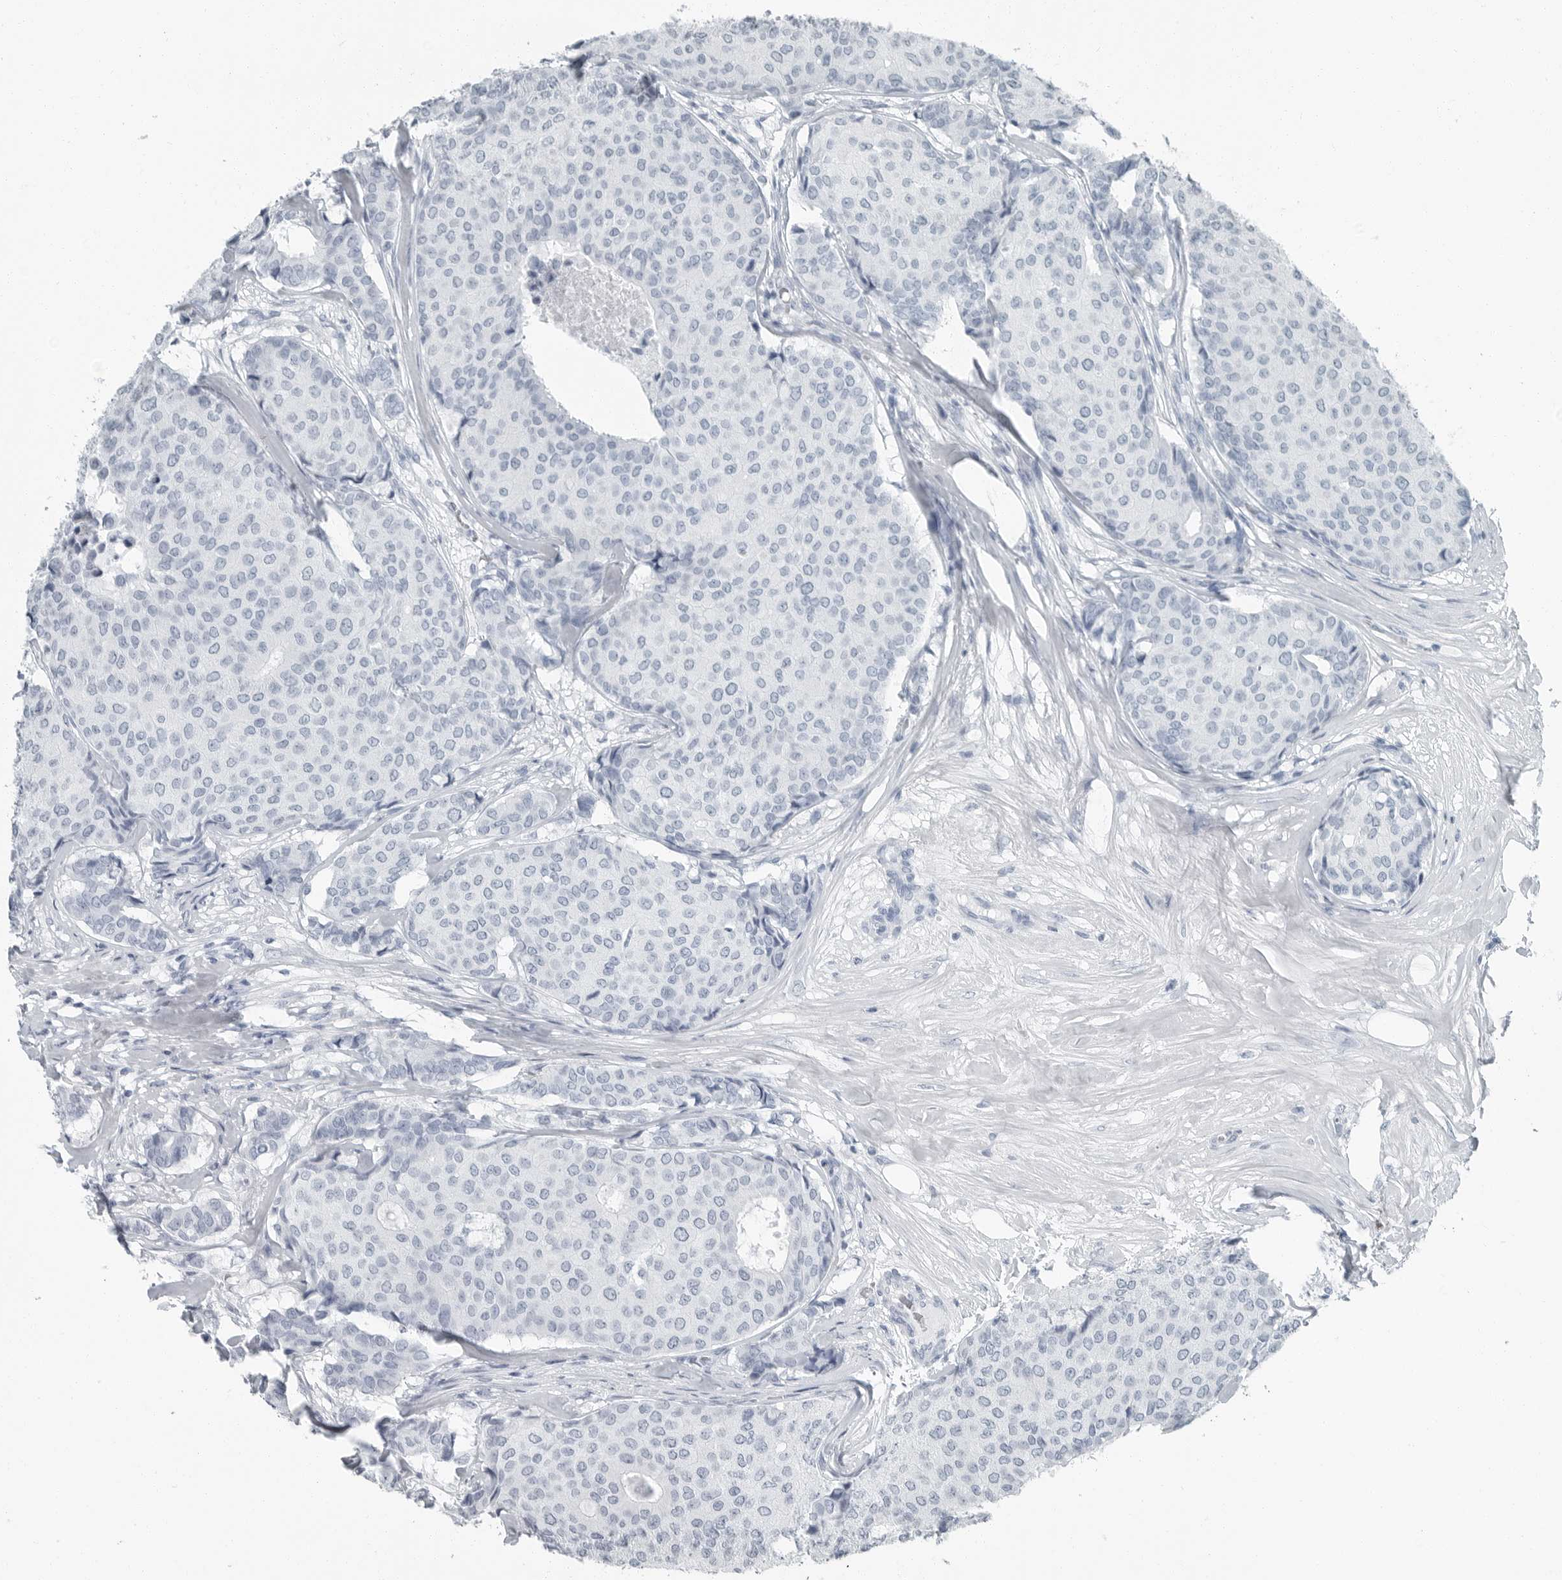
{"staining": {"intensity": "negative", "quantity": "none", "location": "none"}, "tissue": "breast cancer", "cell_type": "Tumor cells", "image_type": "cancer", "snomed": [{"axis": "morphology", "description": "Duct carcinoma"}, {"axis": "topography", "description": "Breast"}], "caption": "Immunohistochemistry (IHC) image of breast cancer stained for a protein (brown), which displays no expression in tumor cells.", "gene": "FABP6", "patient": {"sex": "female", "age": 75}}